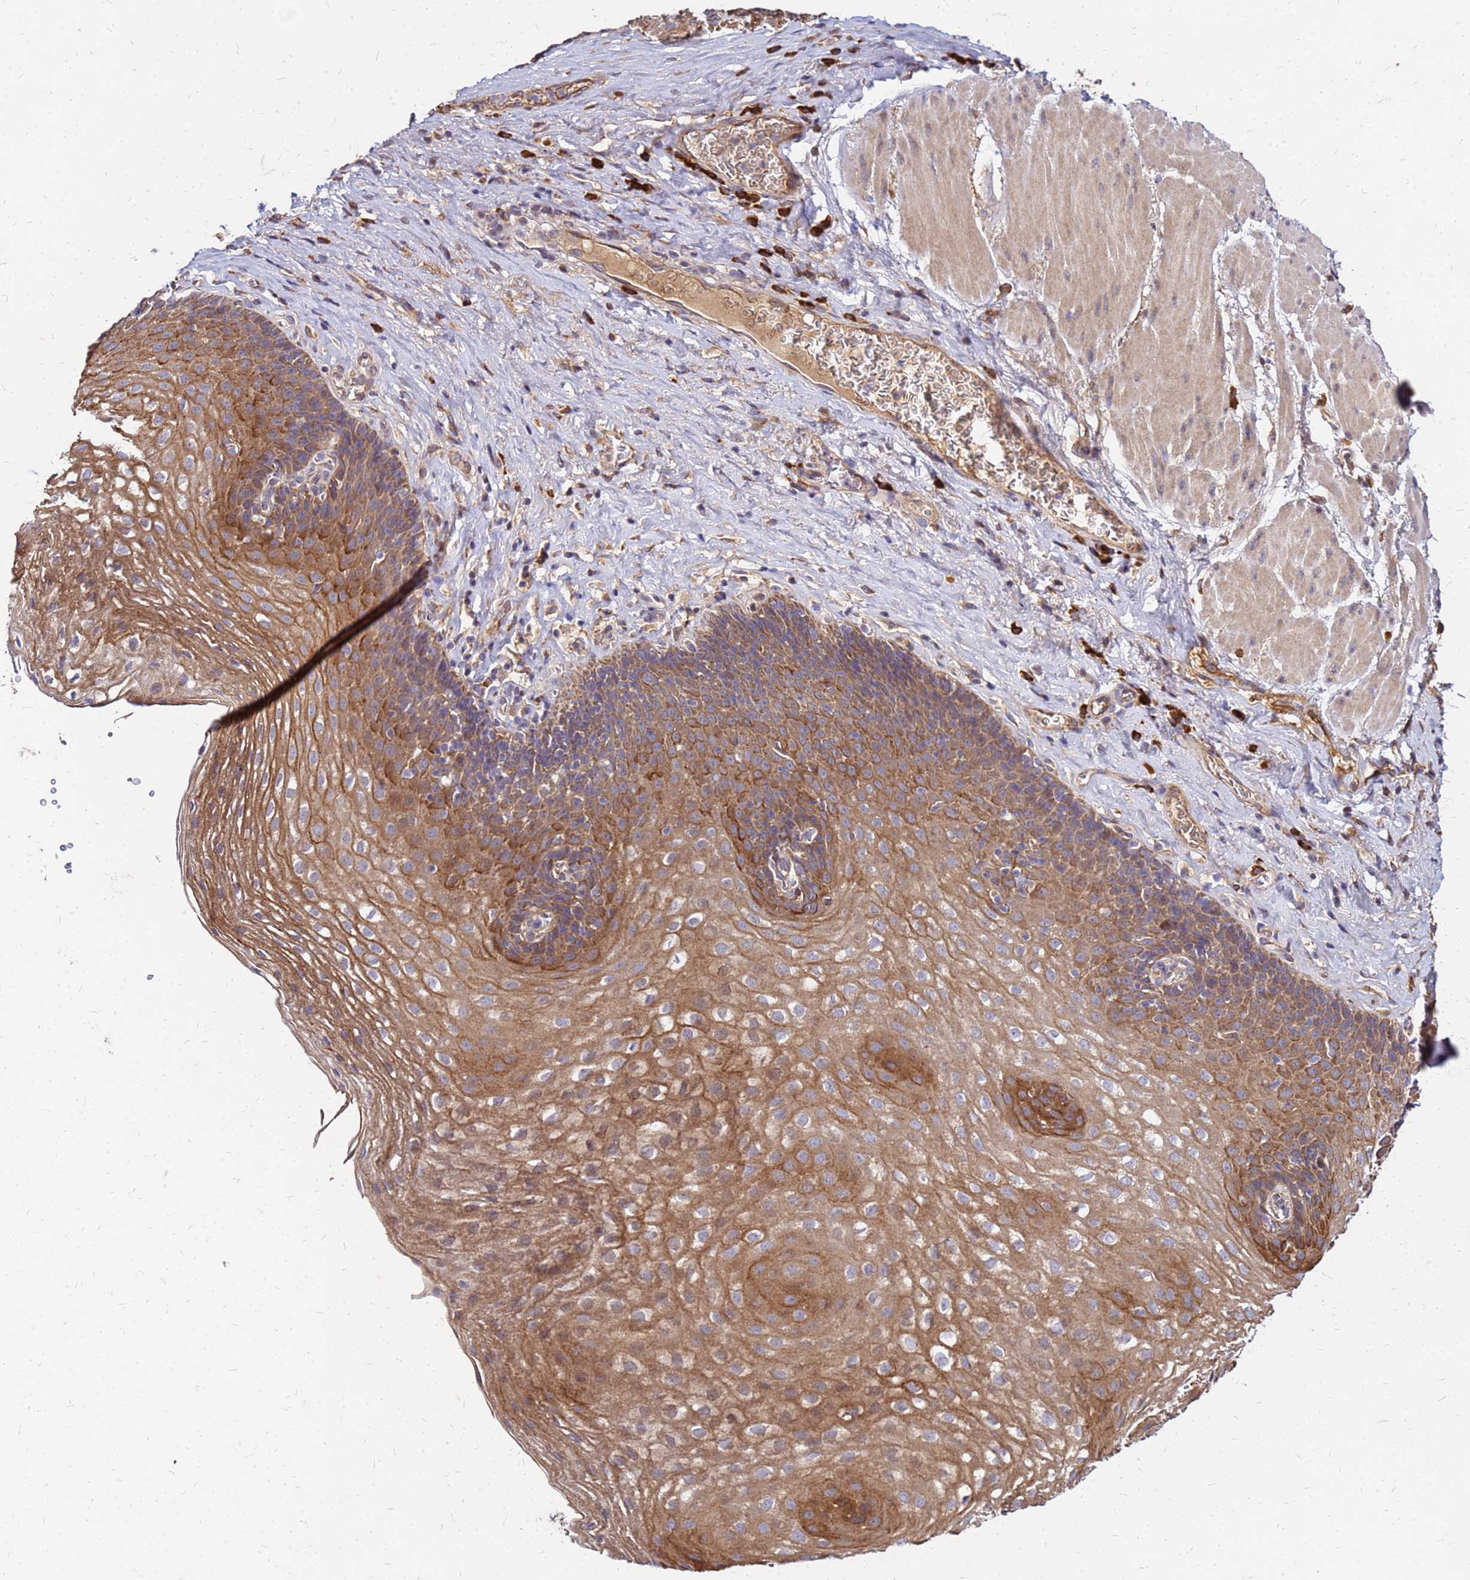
{"staining": {"intensity": "moderate", "quantity": "25%-75%", "location": "cytoplasmic/membranous"}, "tissue": "esophagus", "cell_type": "Squamous epithelial cells", "image_type": "normal", "snomed": [{"axis": "morphology", "description": "Normal tissue, NOS"}, {"axis": "topography", "description": "Esophagus"}], "caption": "Immunohistochemistry (IHC) histopathology image of normal esophagus: human esophagus stained using immunohistochemistry shows medium levels of moderate protein expression localized specifically in the cytoplasmic/membranous of squamous epithelial cells, appearing as a cytoplasmic/membranous brown color.", "gene": "VMO1", "patient": {"sex": "female", "age": 66}}